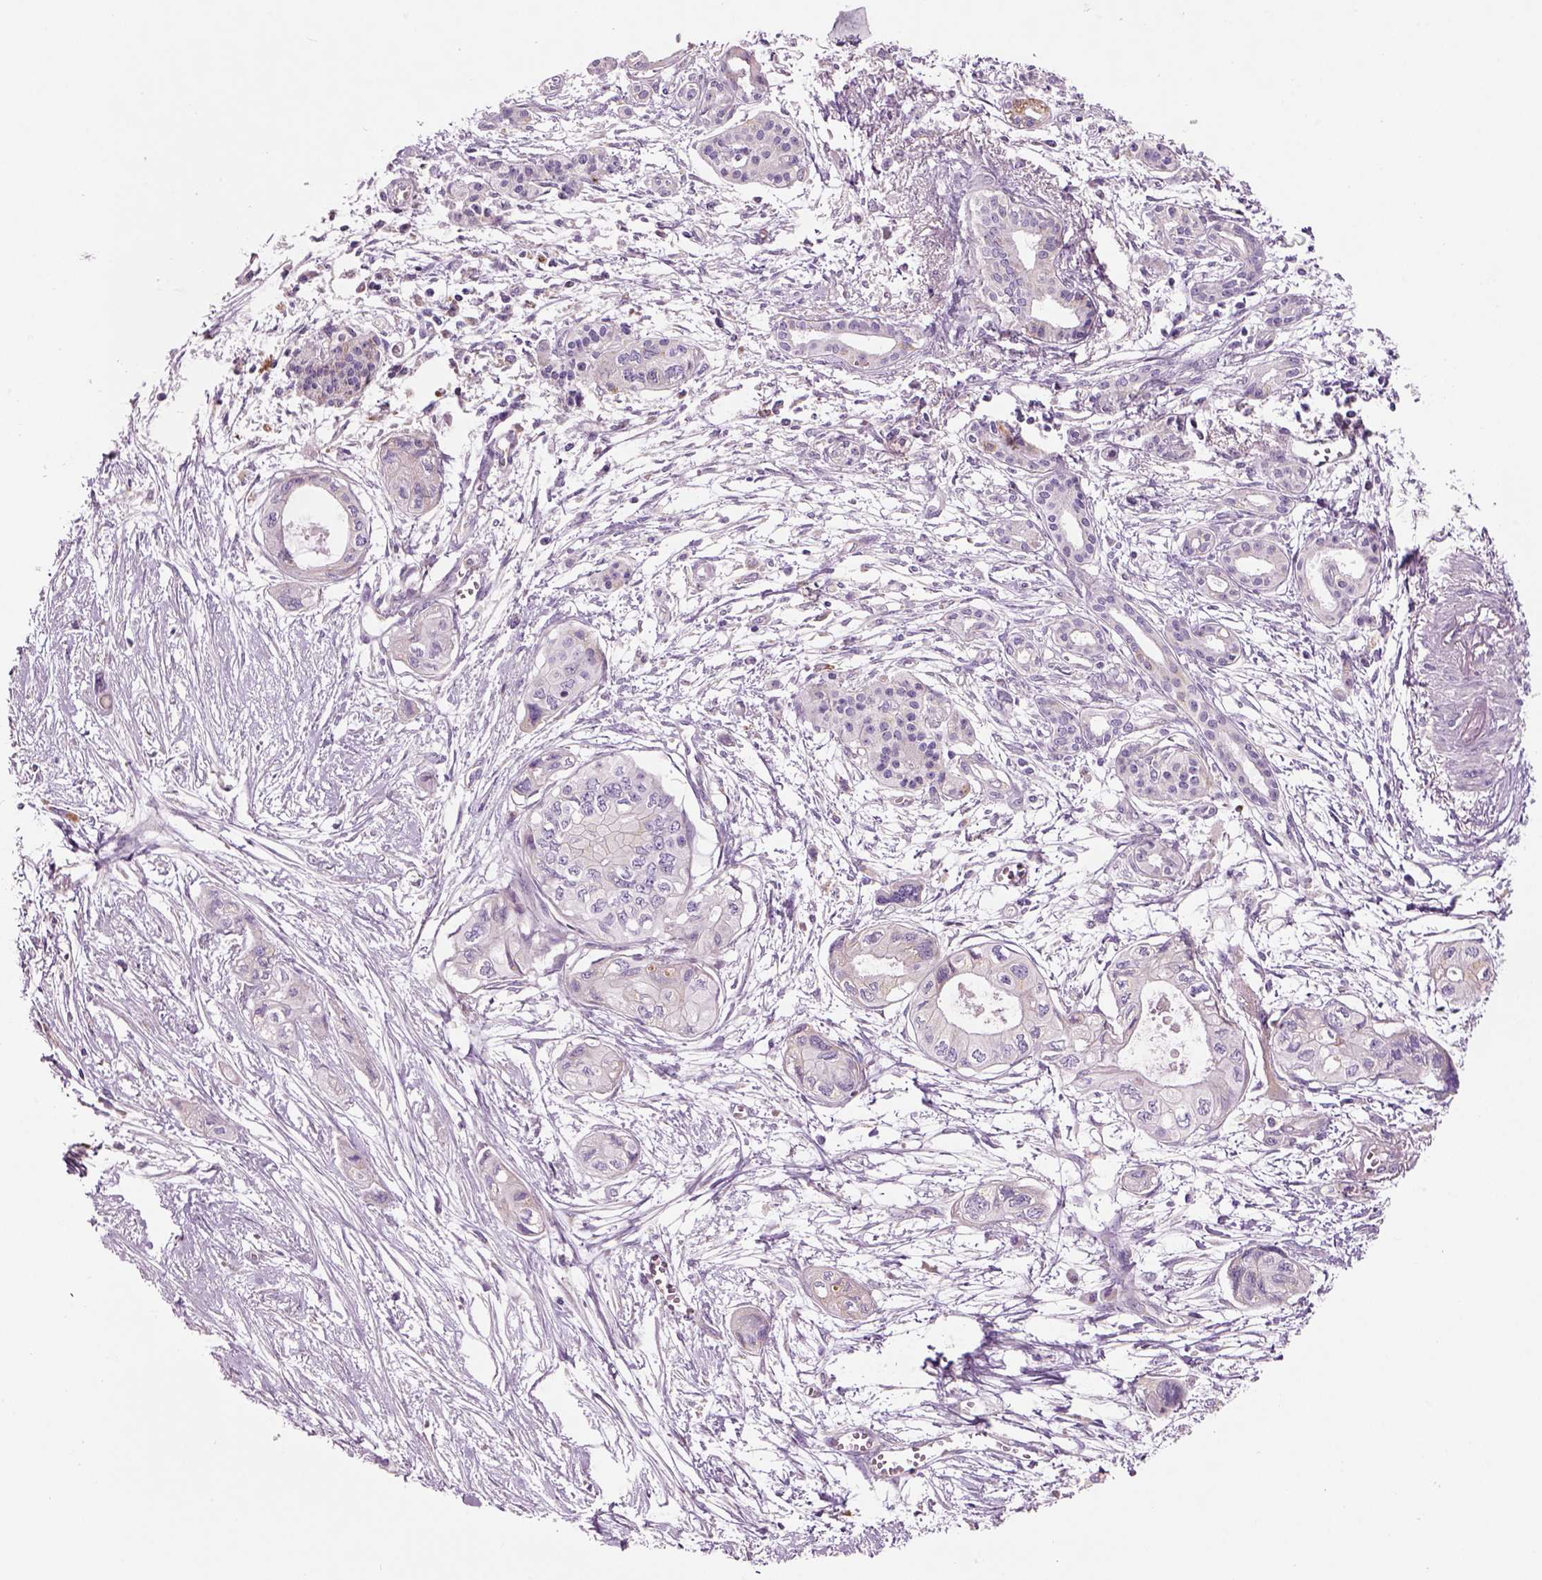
{"staining": {"intensity": "negative", "quantity": "none", "location": "none"}, "tissue": "pancreatic cancer", "cell_type": "Tumor cells", "image_type": "cancer", "snomed": [{"axis": "morphology", "description": "Adenocarcinoma, NOS"}, {"axis": "topography", "description": "Pancreas"}], "caption": "Adenocarcinoma (pancreatic) stained for a protein using immunohistochemistry reveals no expression tumor cells.", "gene": "IFT52", "patient": {"sex": "female", "age": 76}}